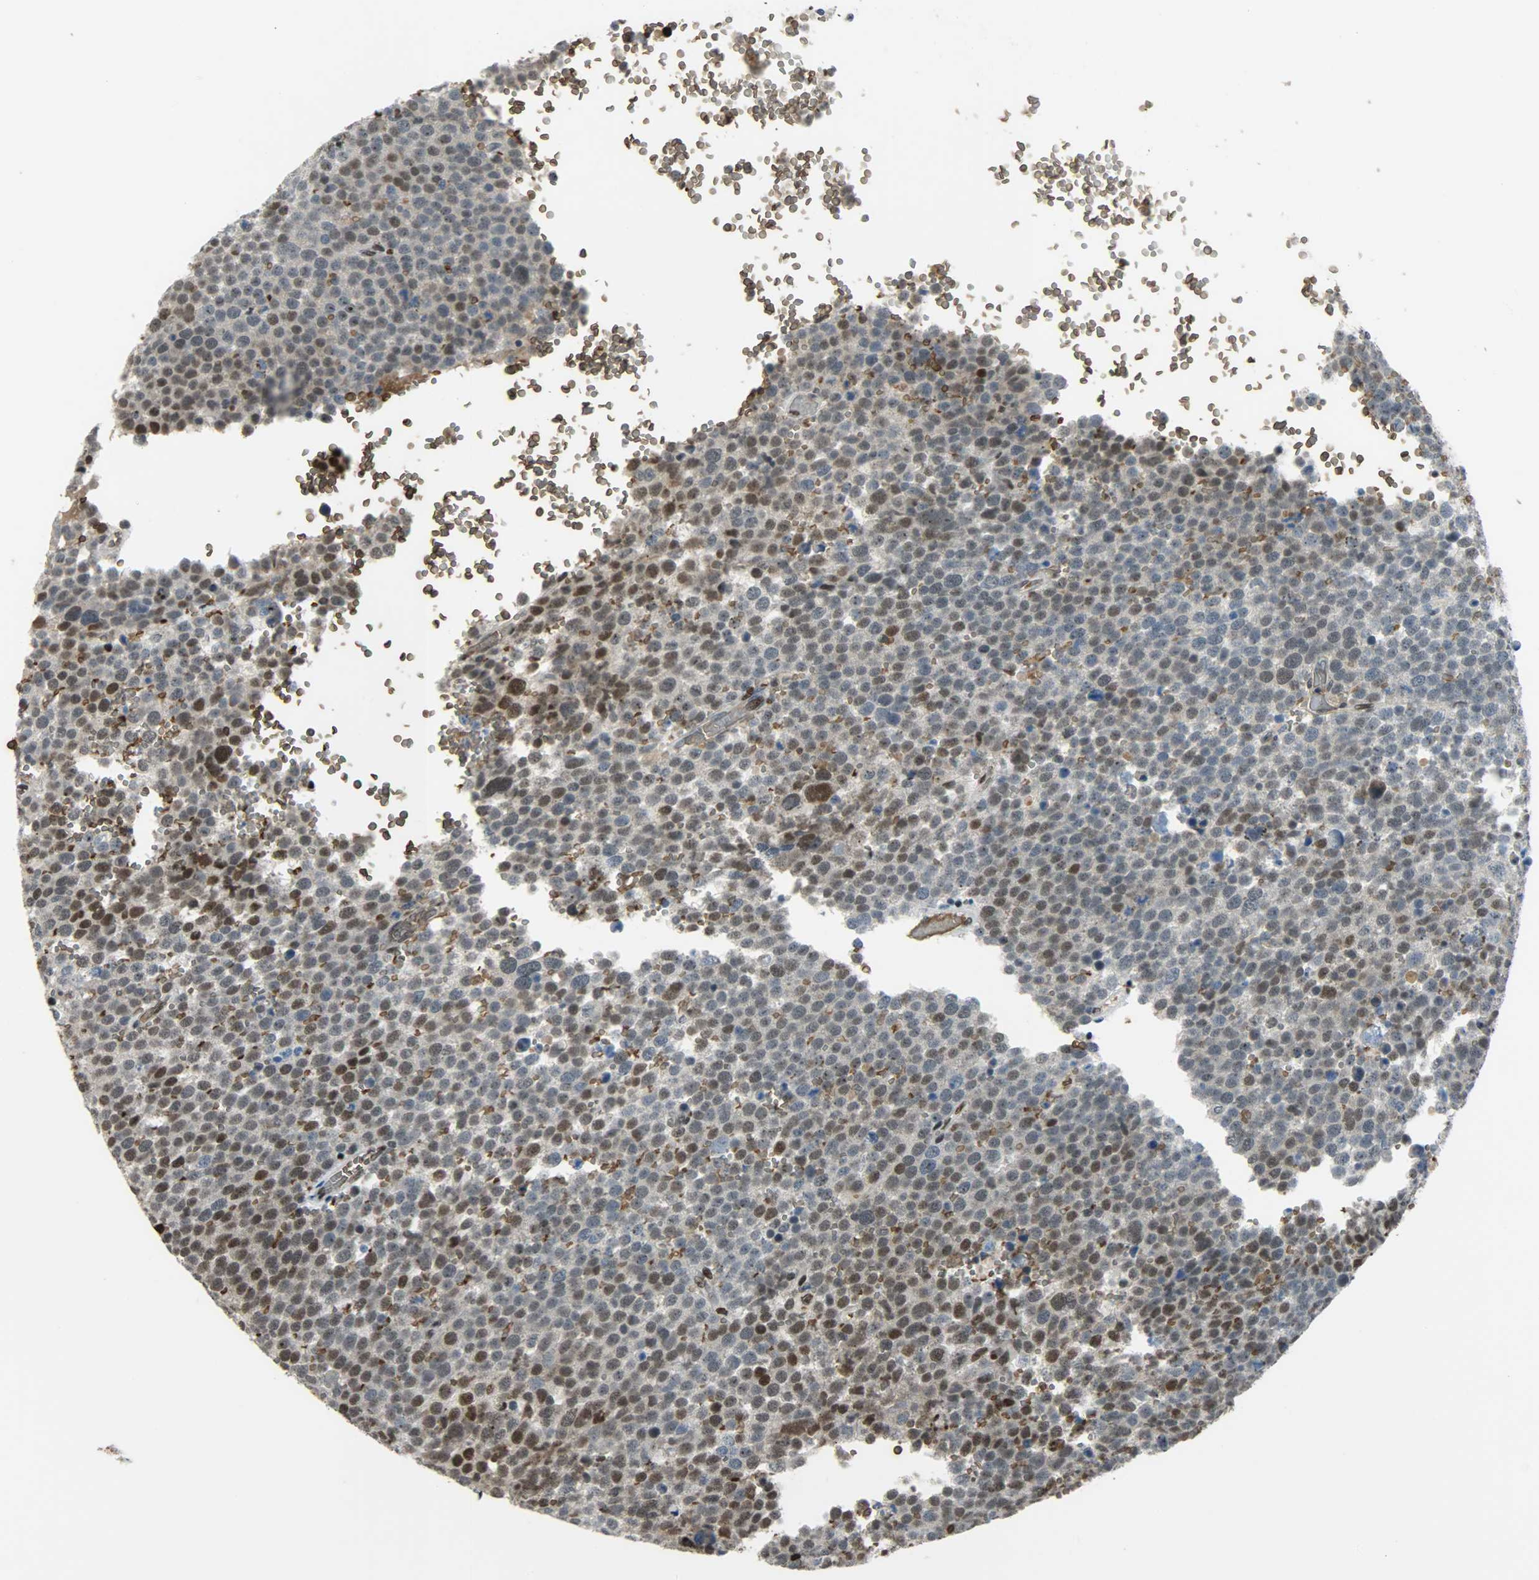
{"staining": {"intensity": "moderate", "quantity": "25%-75%", "location": "cytoplasmic/membranous,nuclear"}, "tissue": "testis cancer", "cell_type": "Tumor cells", "image_type": "cancer", "snomed": [{"axis": "morphology", "description": "Seminoma, NOS"}, {"axis": "topography", "description": "Testis"}], "caption": "This micrograph demonstrates testis seminoma stained with IHC to label a protein in brown. The cytoplasmic/membranous and nuclear of tumor cells show moderate positivity for the protein. Nuclei are counter-stained blue.", "gene": "SNAI1", "patient": {"sex": "male", "age": 71}}